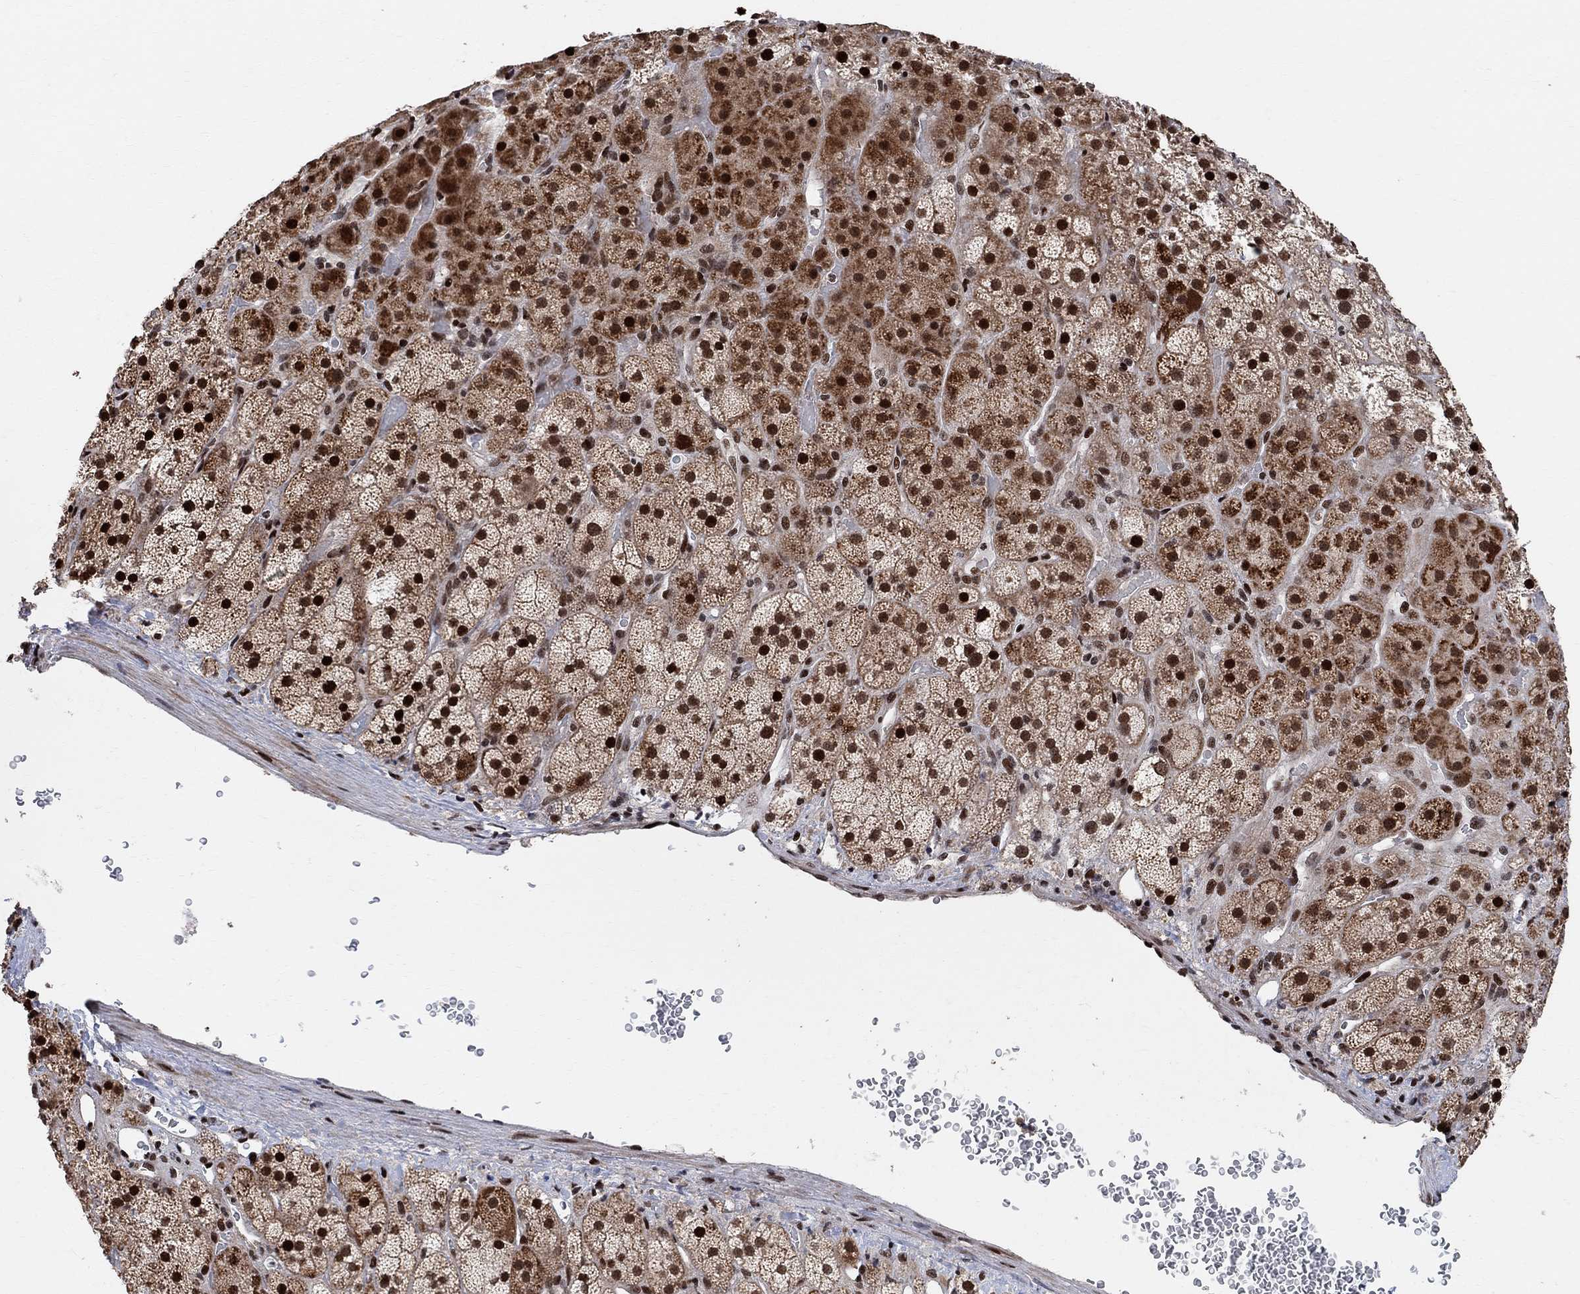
{"staining": {"intensity": "strong", "quantity": "25%-75%", "location": "cytoplasmic/membranous,nuclear"}, "tissue": "adrenal gland", "cell_type": "Glandular cells", "image_type": "normal", "snomed": [{"axis": "morphology", "description": "Normal tissue, NOS"}, {"axis": "topography", "description": "Adrenal gland"}], "caption": "A high-resolution photomicrograph shows immunohistochemistry staining of unremarkable adrenal gland, which shows strong cytoplasmic/membranous,nuclear staining in about 25%-75% of glandular cells. The staining was performed using DAB to visualize the protein expression in brown, while the nuclei were stained in blue with hematoxylin (Magnification: 20x).", "gene": "E4F1", "patient": {"sex": "male", "age": 57}}